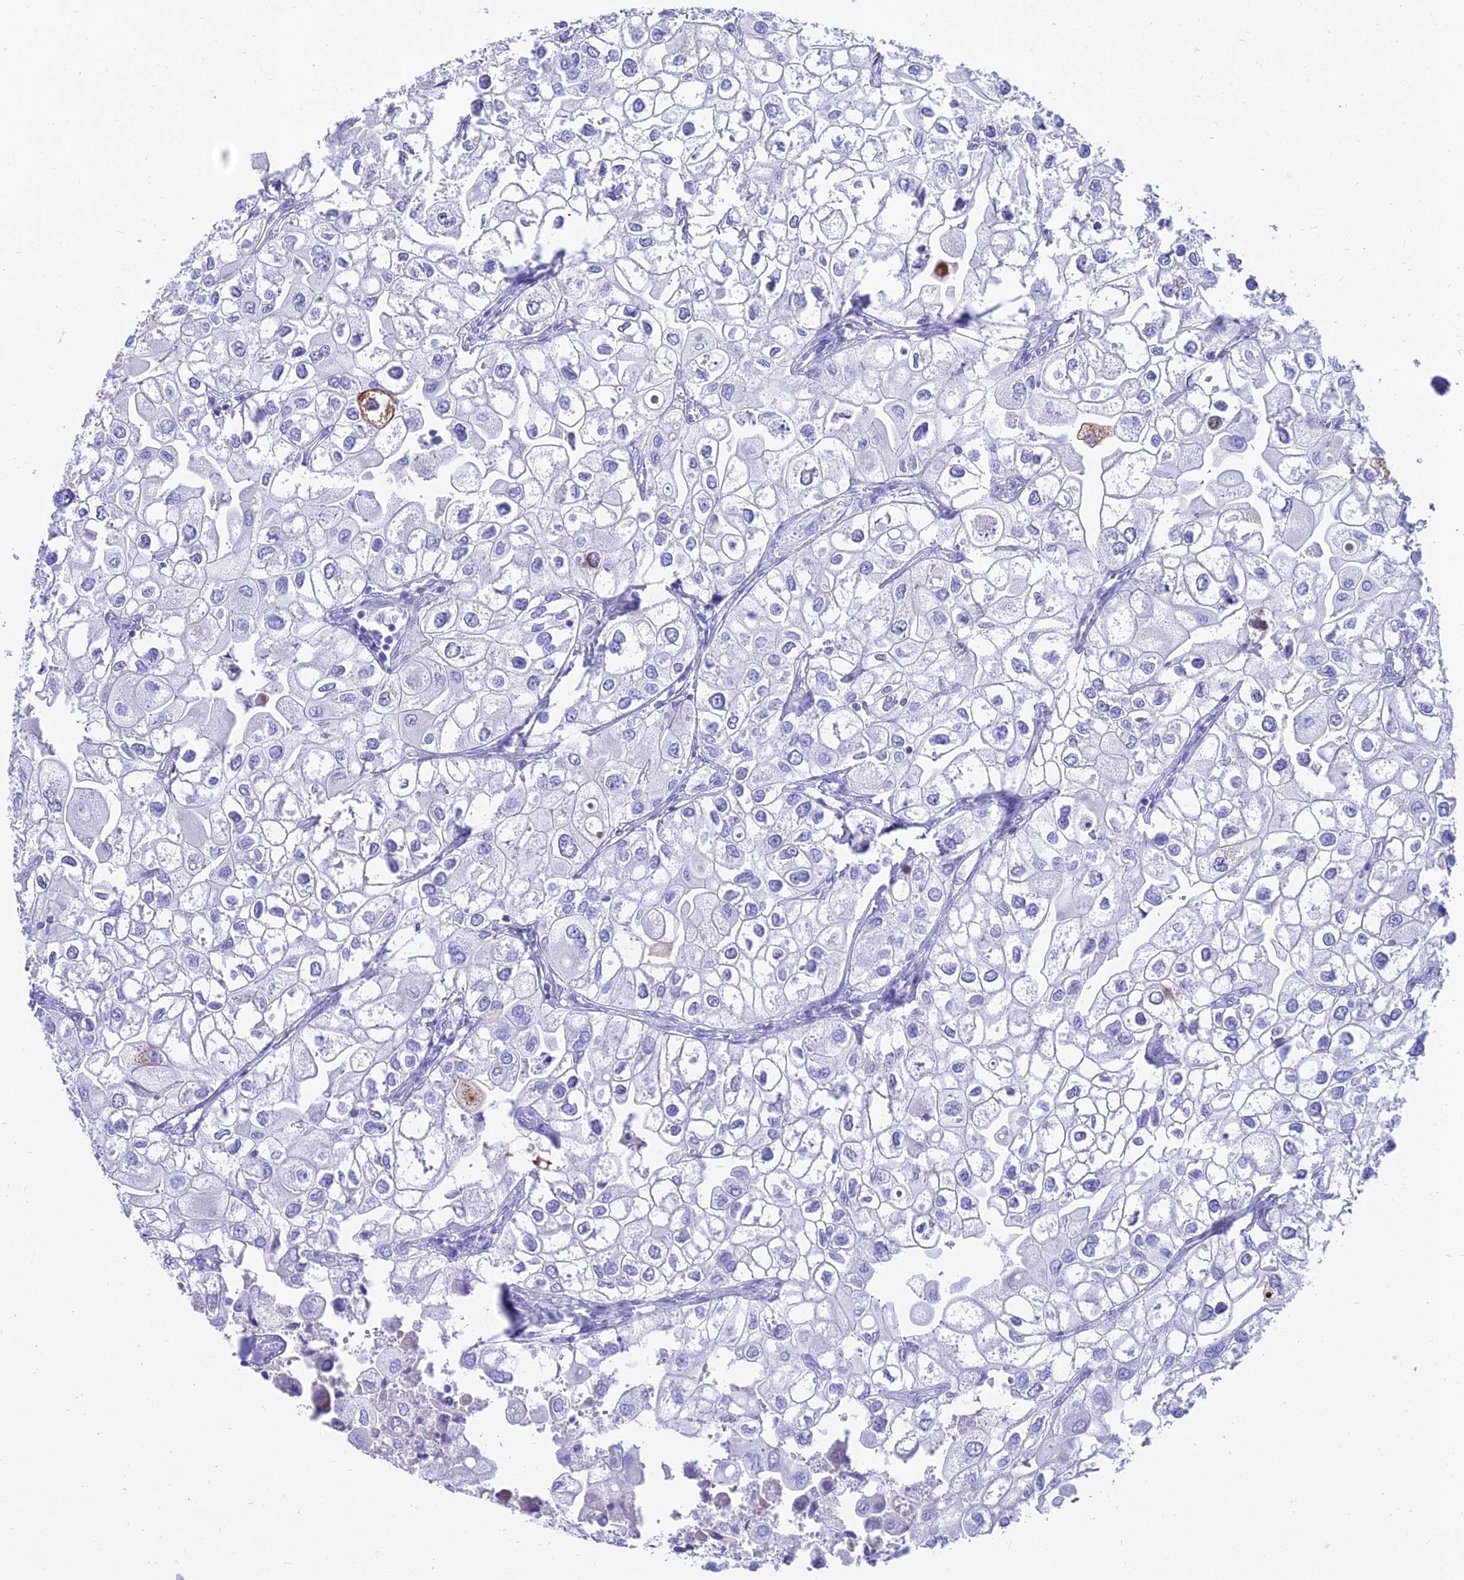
{"staining": {"intensity": "negative", "quantity": "none", "location": "none"}, "tissue": "urothelial cancer", "cell_type": "Tumor cells", "image_type": "cancer", "snomed": [{"axis": "morphology", "description": "Urothelial carcinoma, High grade"}, {"axis": "topography", "description": "Urinary bladder"}], "caption": "Tumor cells are negative for brown protein staining in urothelial cancer. (IHC, brightfield microscopy, high magnification).", "gene": "TAC3", "patient": {"sex": "male", "age": 64}}